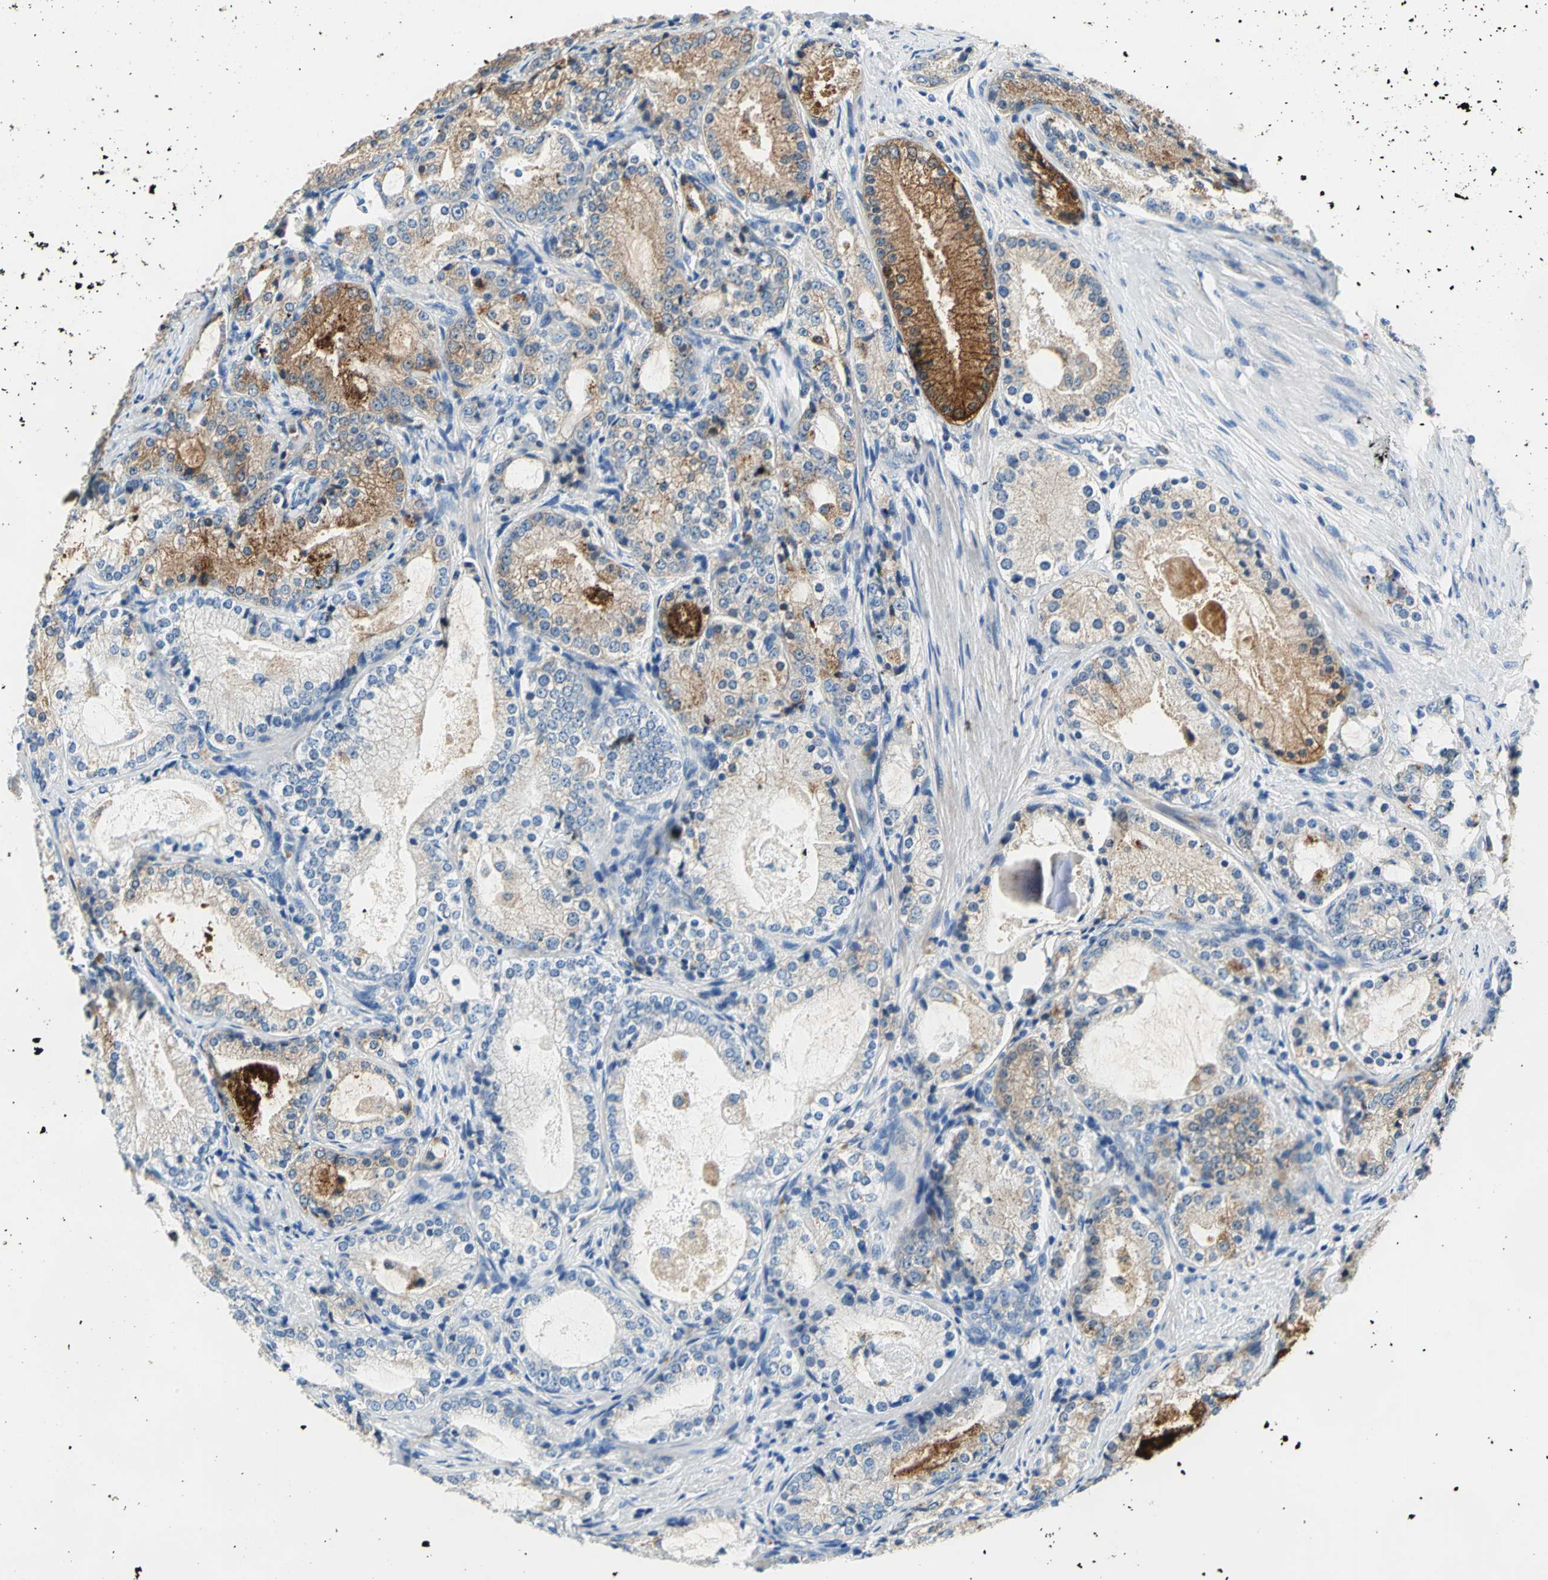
{"staining": {"intensity": "weak", "quantity": ">75%", "location": "cytoplasmic/membranous"}, "tissue": "prostate cancer", "cell_type": "Tumor cells", "image_type": "cancer", "snomed": [{"axis": "morphology", "description": "Adenocarcinoma, High grade"}, {"axis": "topography", "description": "Prostate"}], "caption": "This histopathology image shows adenocarcinoma (high-grade) (prostate) stained with immunohistochemistry to label a protein in brown. The cytoplasmic/membranous of tumor cells show weak positivity for the protein. Nuclei are counter-stained blue.", "gene": "RASD2", "patient": {"sex": "male", "age": 63}}